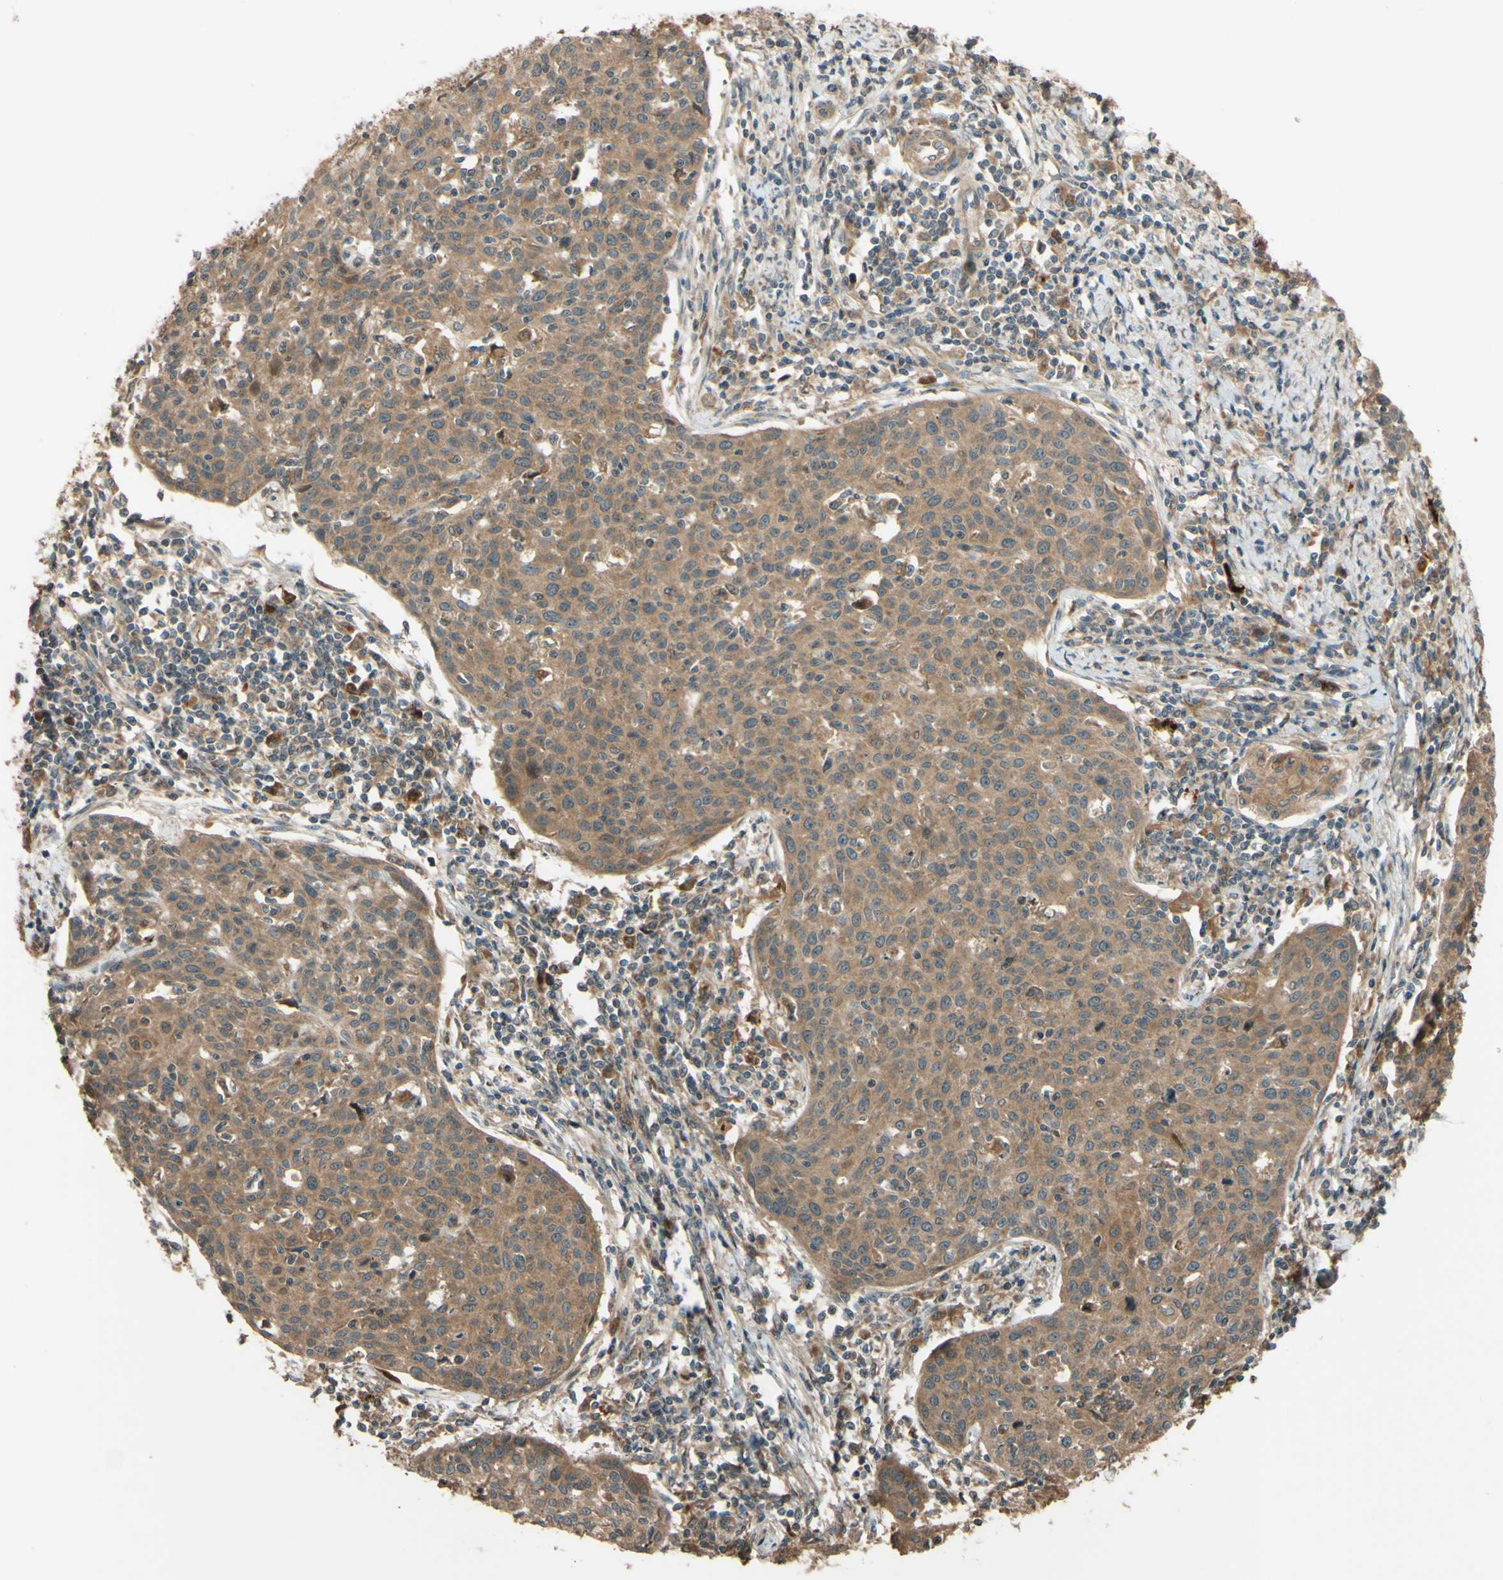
{"staining": {"intensity": "moderate", "quantity": ">75%", "location": "cytoplasmic/membranous"}, "tissue": "cervical cancer", "cell_type": "Tumor cells", "image_type": "cancer", "snomed": [{"axis": "morphology", "description": "Squamous cell carcinoma, NOS"}, {"axis": "topography", "description": "Cervix"}], "caption": "Protein staining of cervical squamous cell carcinoma tissue shows moderate cytoplasmic/membranous positivity in approximately >75% of tumor cells. Using DAB (3,3'-diaminobenzidine) (brown) and hematoxylin (blue) stains, captured at high magnification using brightfield microscopy.", "gene": "RNF19A", "patient": {"sex": "female", "age": 38}}